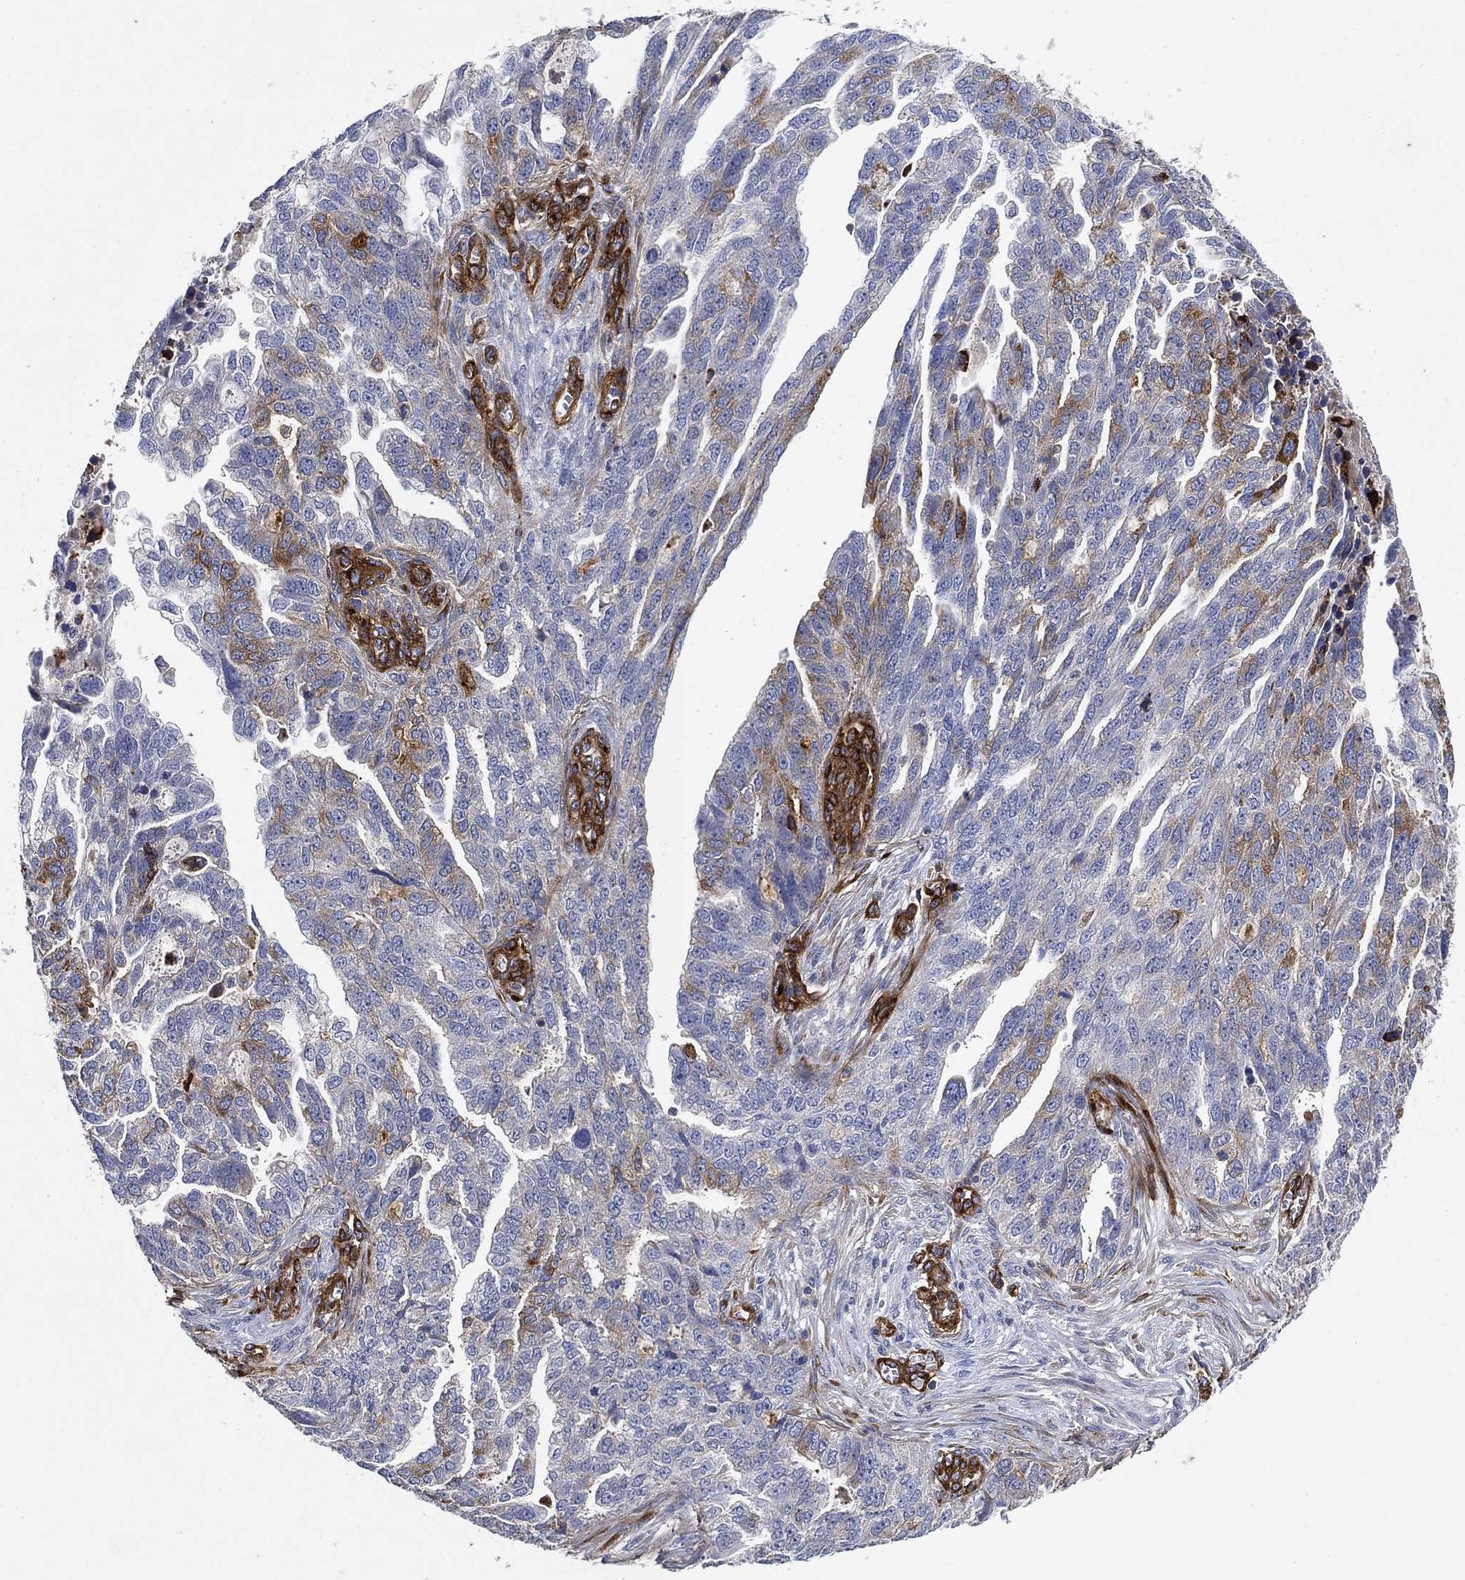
{"staining": {"intensity": "weak", "quantity": "<25%", "location": "cytoplasmic/membranous"}, "tissue": "ovarian cancer", "cell_type": "Tumor cells", "image_type": "cancer", "snomed": [{"axis": "morphology", "description": "Cystadenocarcinoma, serous, NOS"}, {"axis": "topography", "description": "Ovary"}], "caption": "An image of human serous cystadenocarcinoma (ovarian) is negative for staining in tumor cells.", "gene": "COL4A2", "patient": {"sex": "female", "age": 51}}